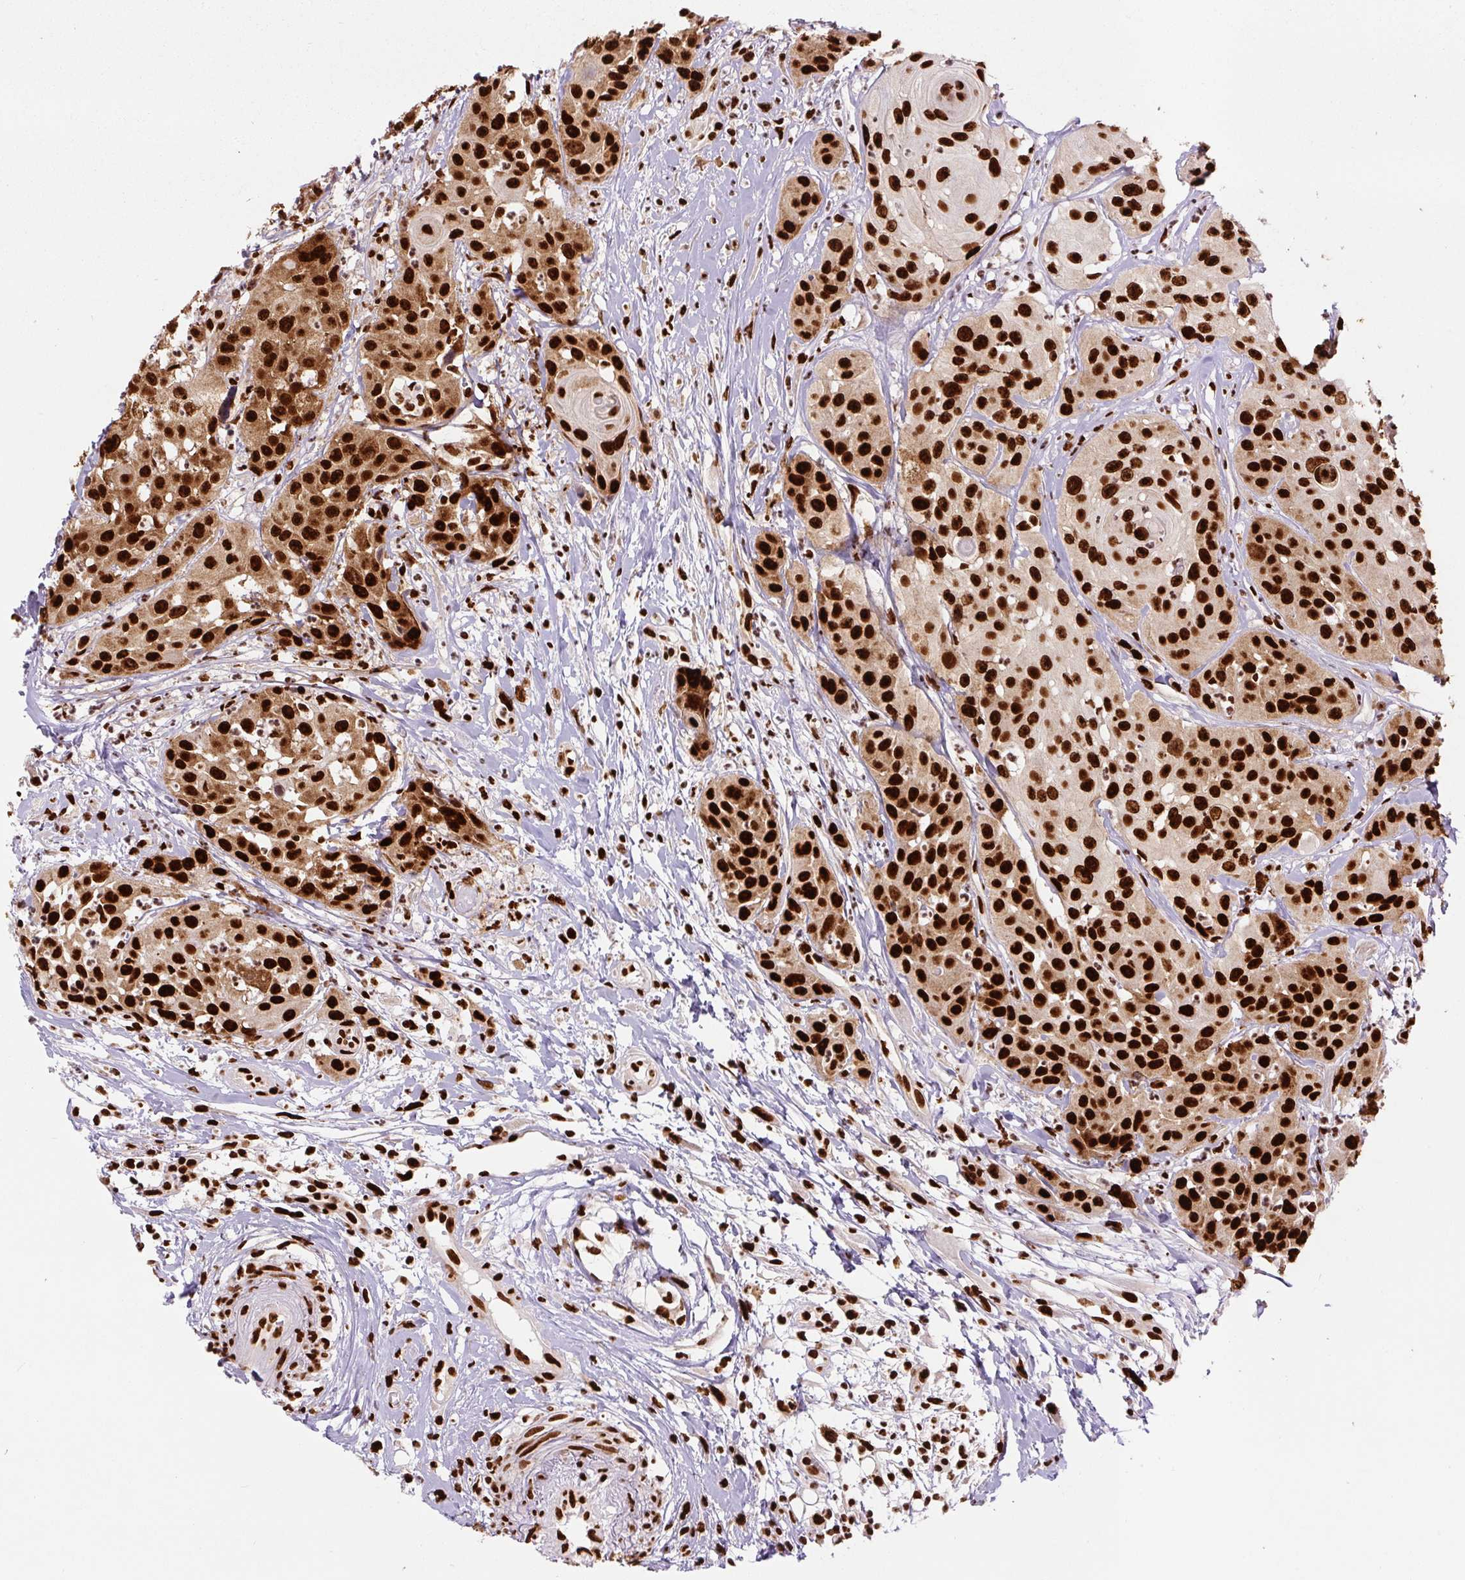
{"staining": {"intensity": "strong", "quantity": ">75%", "location": "nuclear"}, "tissue": "head and neck cancer", "cell_type": "Tumor cells", "image_type": "cancer", "snomed": [{"axis": "morphology", "description": "Squamous cell carcinoma, NOS"}, {"axis": "topography", "description": "Head-Neck"}], "caption": "The histopathology image shows immunohistochemical staining of squamous cell carcinoma (head and neck). There is strong nuclear positivity is identified in about >75% of tumor cells.", "gene": "FUS", "patient": {"sex": "male", "age": 83}}